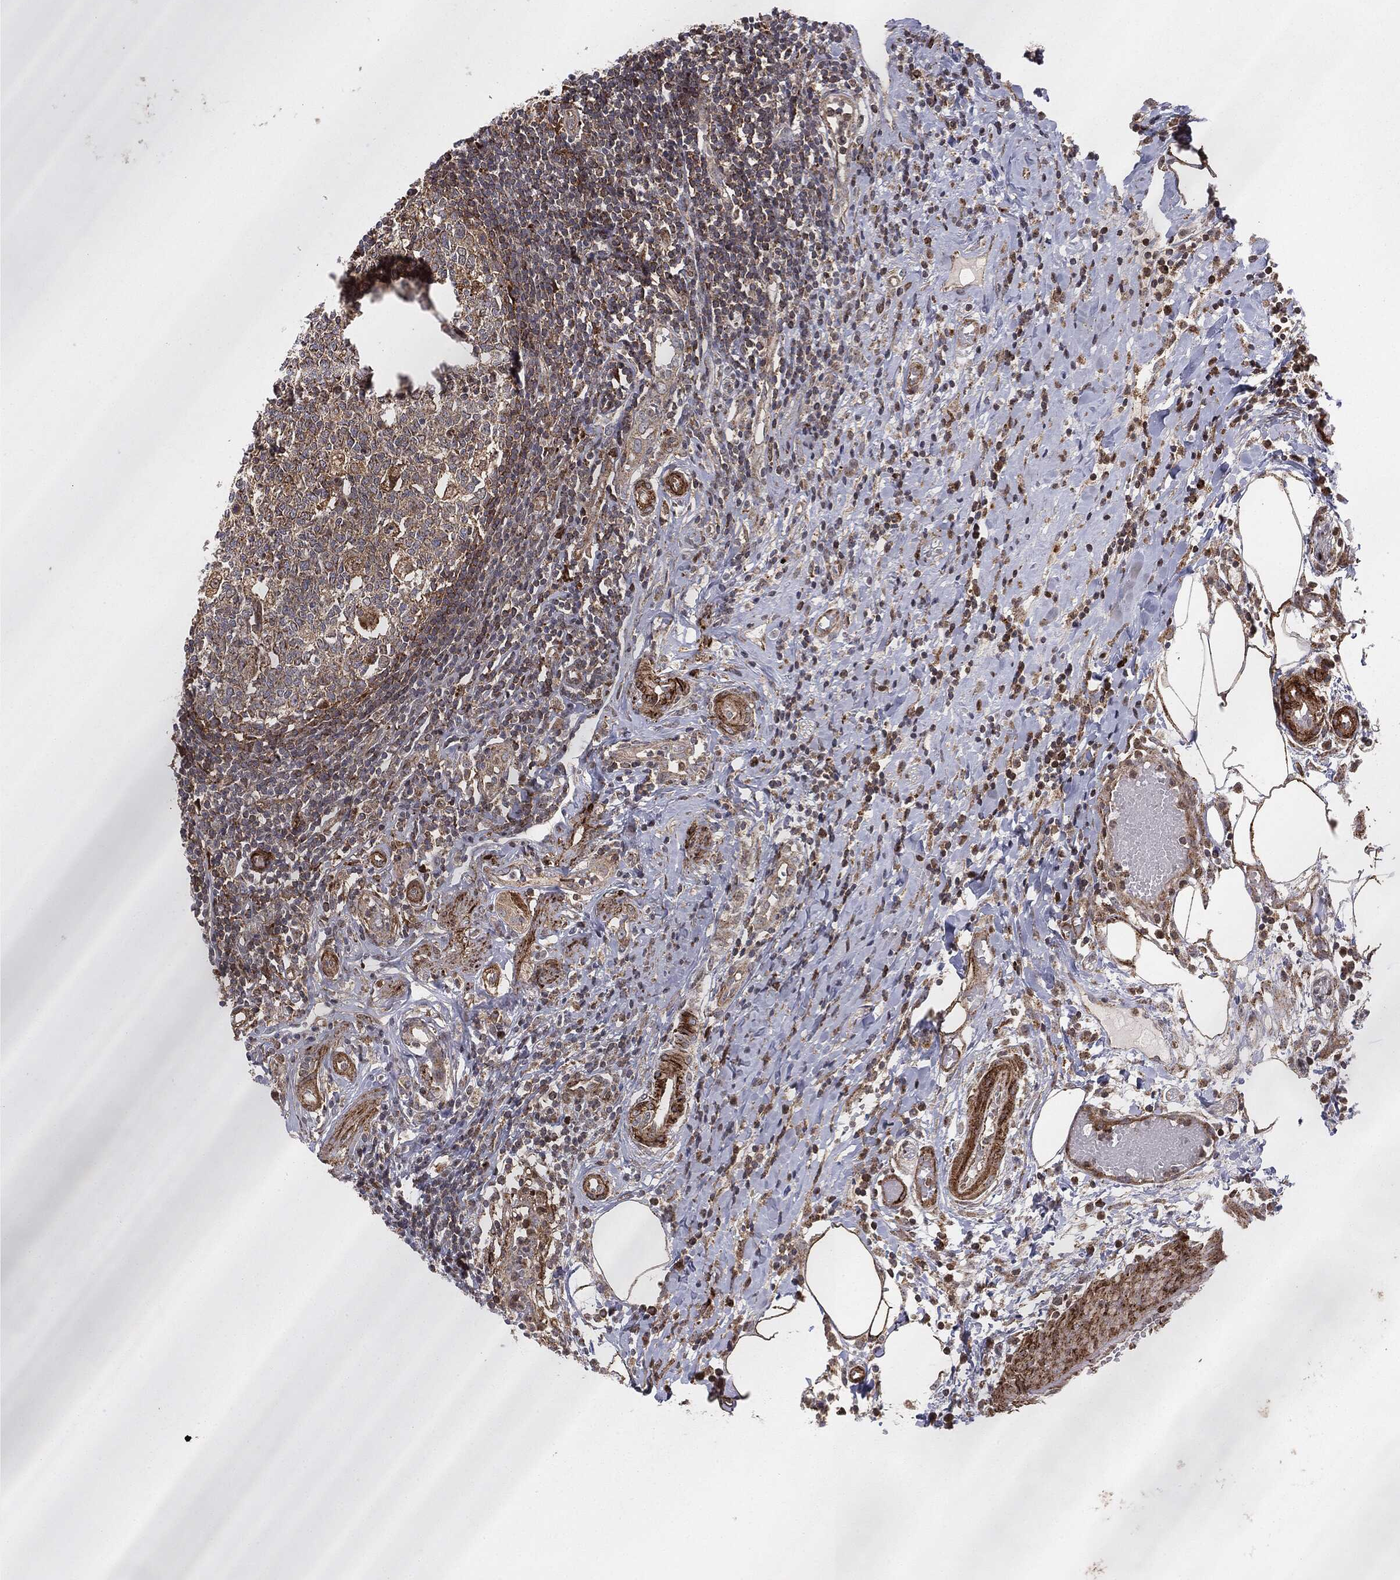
{"staining": {"intensity": "strong", "quantity": "25%-75%", "location": "cytoplasmic/membranous"}, "tissue": "appendix", "cell_type": "Glandular cells", "image_type": "normal", "snomed": [{"axis": "morphology", "description": "Normal tissue, NOS"}, {"axis": "morphology", "description": "Inflammation, NOS"}, {"axis": "topography", "description": "Appendix"}], "caption": "Immunohistochemical staining of unremarkable human appendix reveals high levels of strong cytoplasmic/membranous positivity in approximately 25%-75% of glandular cells.", "gene": "PTEN", "patient": {"sex": "male", "age": 16}}